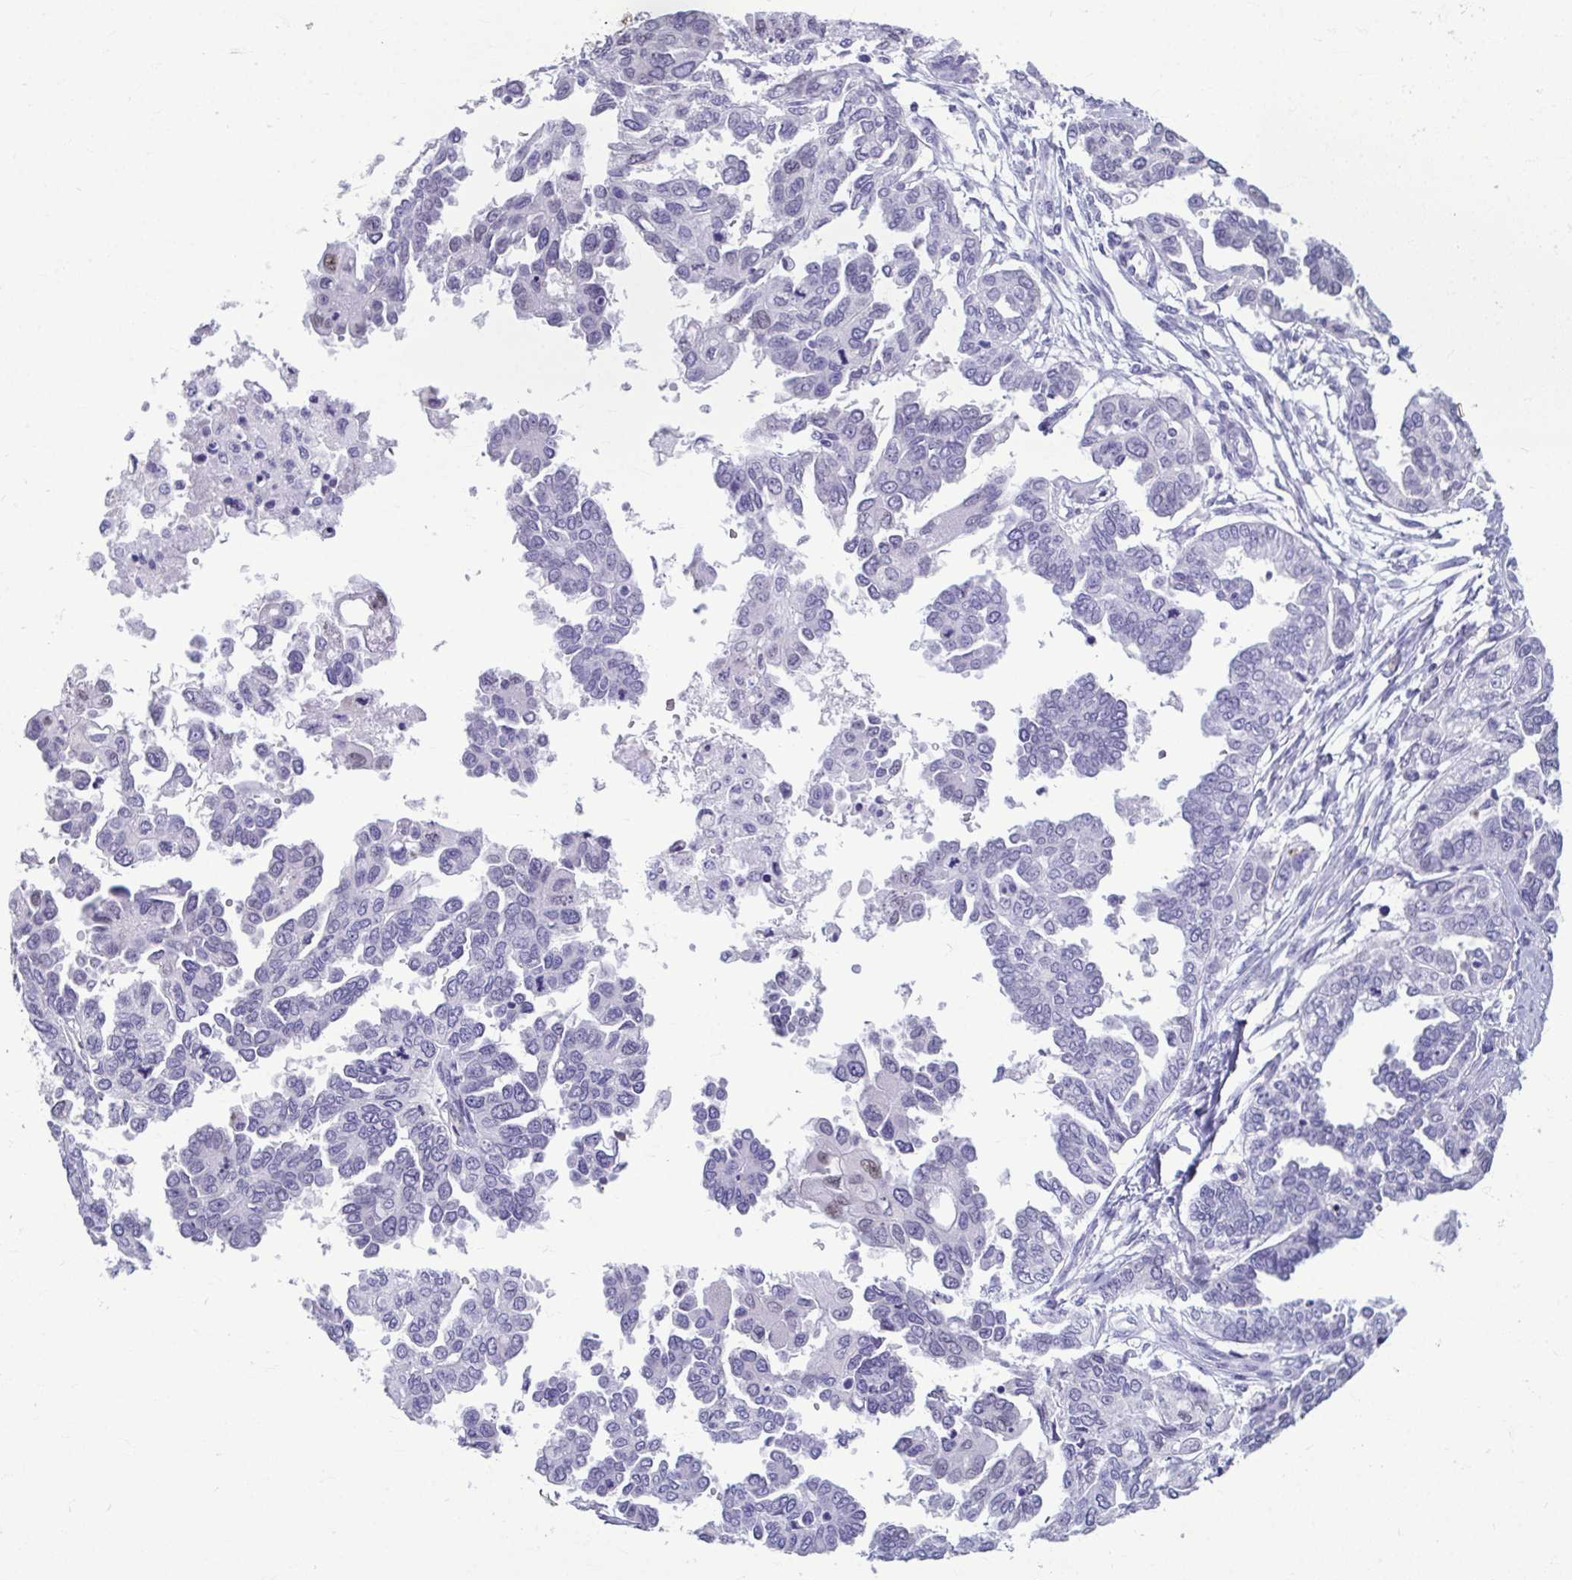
{"staining": {"intensity": "negative", "quantity": "none", "location": "none"}, "tissue": "ovarian cancer", "cell_type": "Tumor cells", "image_type": "cancer", "snomed": [{"axis": "morphology", "description": "Cystadenocarcinoma, serous, NOS"}, {"axis": "topography", "description": "Ovary"}], "caption": "Serous cystadenocarcinoma (ovarian) stained for a protein using IHC demonstrates no positivity tumor cells.", "gene": "SERPINI1", "patient": {"sex": "female", "age": 53}}